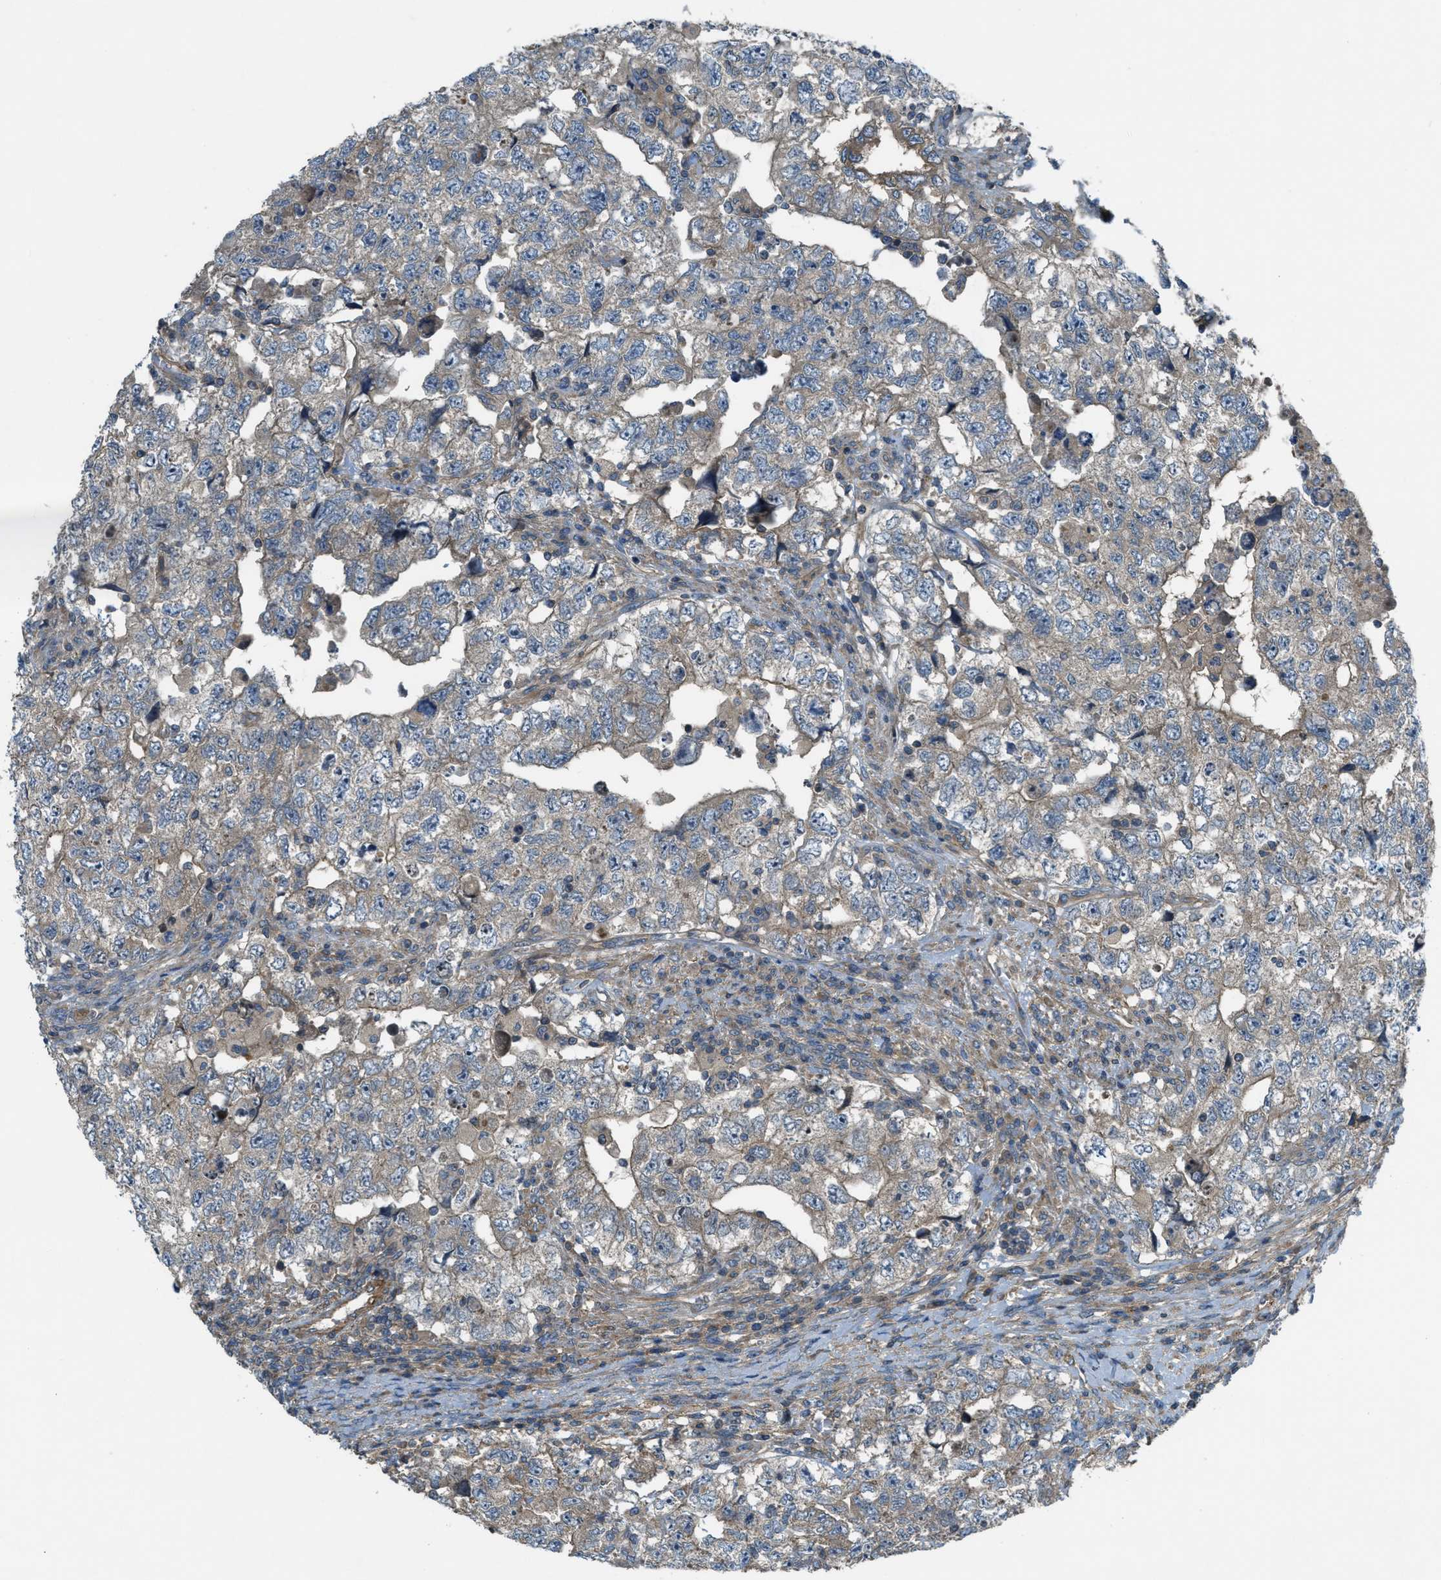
{"staining": {"intensity": "weak", "quantity": ">75%", "location": "cytoplasmic/membranous"}, "tissue": "testis cancer", "cell_type": "Tumor cells", "image_type": "cancer", "snomed": [{"axis": "morphology", "description": "Carcinoma, Embryonal, NOS"}, {"axis": "topography", "description": "Testis"}], "caption": "Embryonal carcinoma (testis) tissue exhibits weak cytoplasmic/membranous positivity in approximately >75% of tumor cells, visualized by immunohistochemistry.", "gene": "VEZT", "patient": {"sex": "male", "age": 36}}